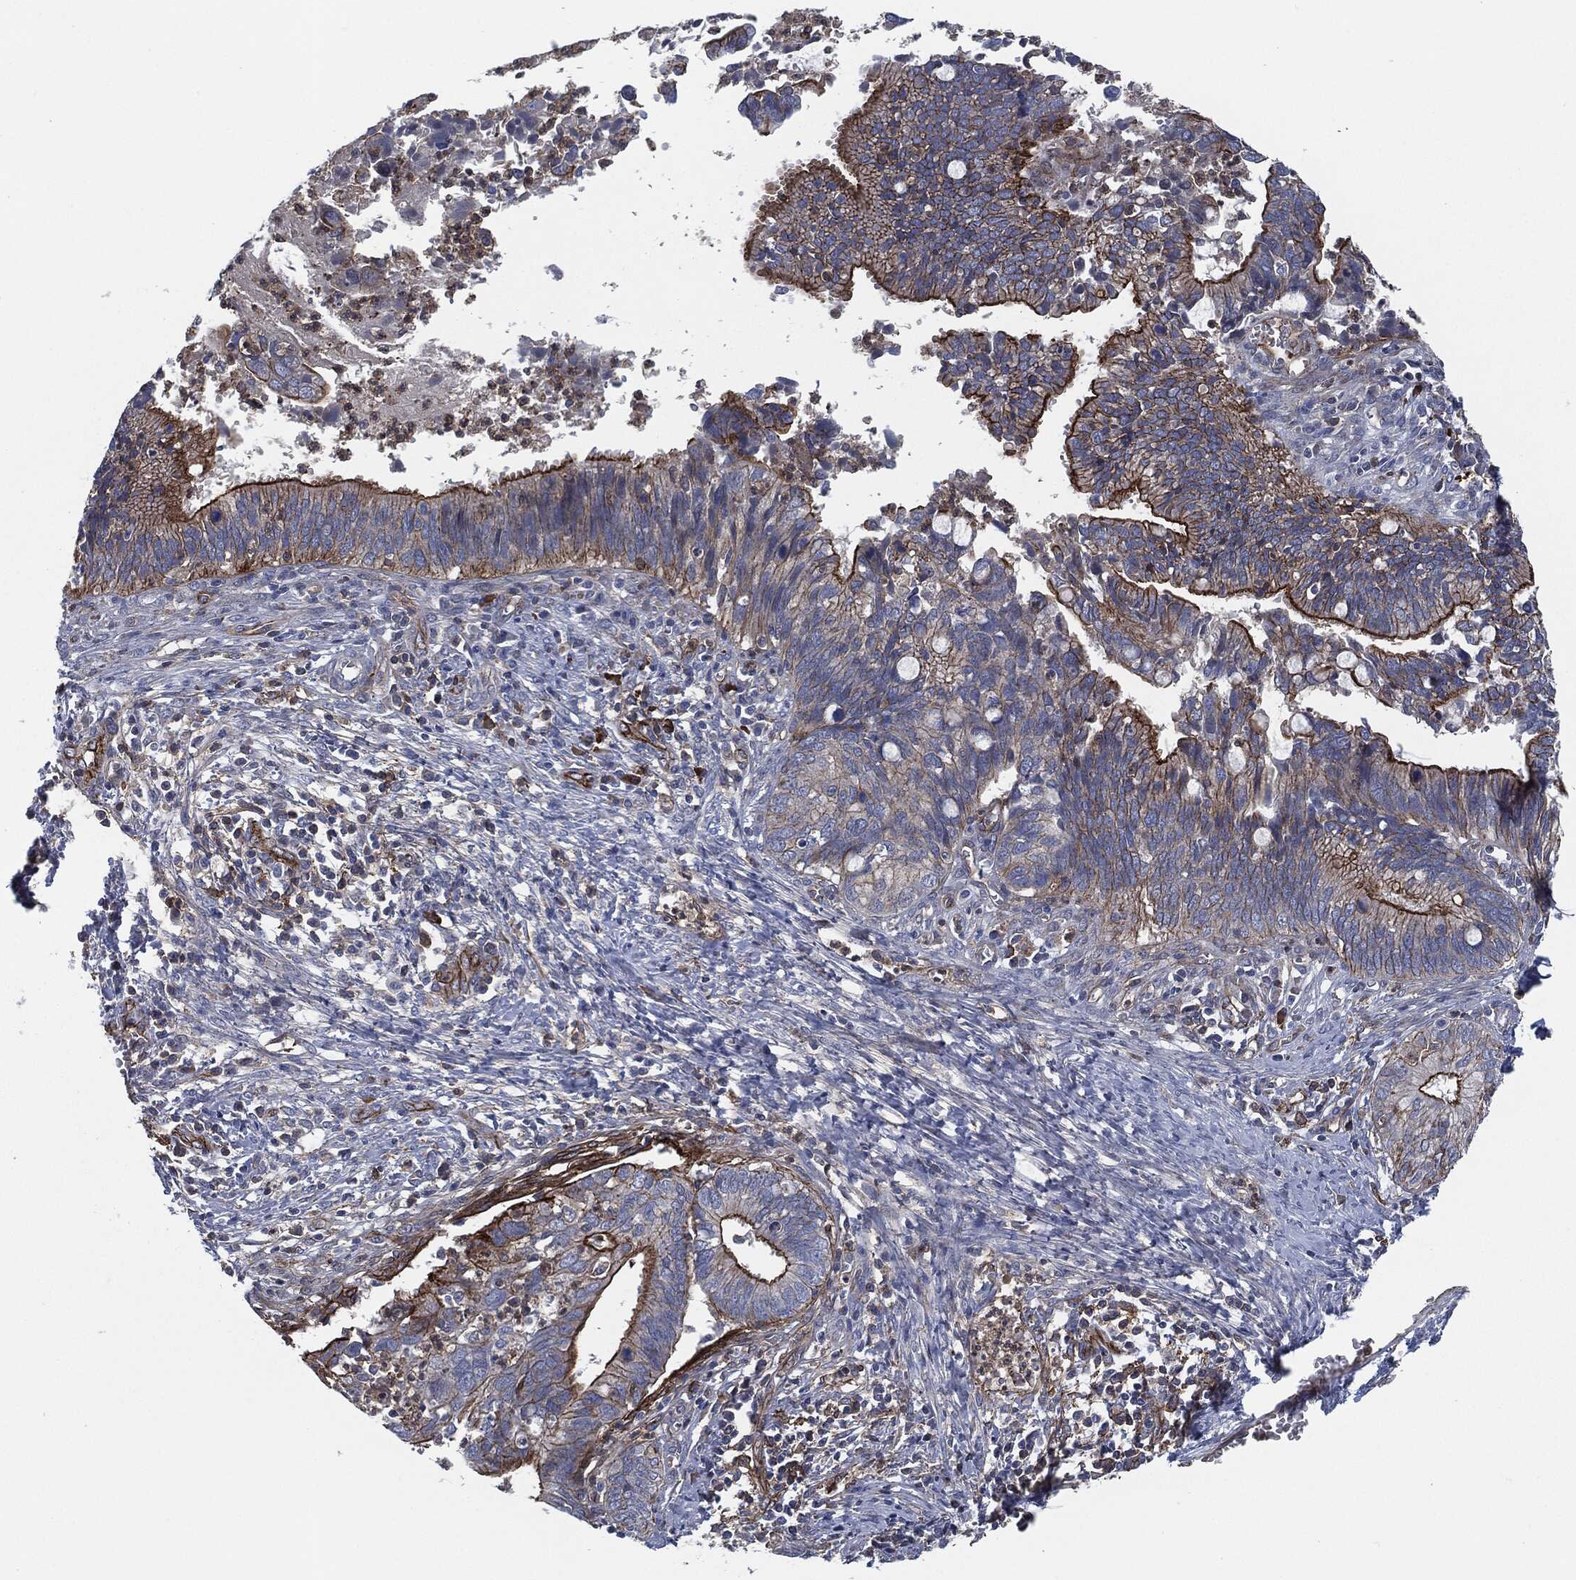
{"staining": {"intensity": "strong", "quantity": "25%-75%", "location": "cytoplasmic/membranous"}, "tissue": "cervical cancer", "cell_type": "Tumor cells", "image_type": "cancer", "snomed": [{"axis": "morphology", "description": "Adenocarcinoma, NOS"}, {"axis": "topography", "description": "Cervix"}], "caption": "An IHC histopathology image of neoplastic tissue is shown. Protein staining in brown shows strong cytoplasmic/membranous positivity in cervical adenocarcinoma within tumor cells.", "gene": "SVIL", "patient": {"sex": "female", "age": 42}}